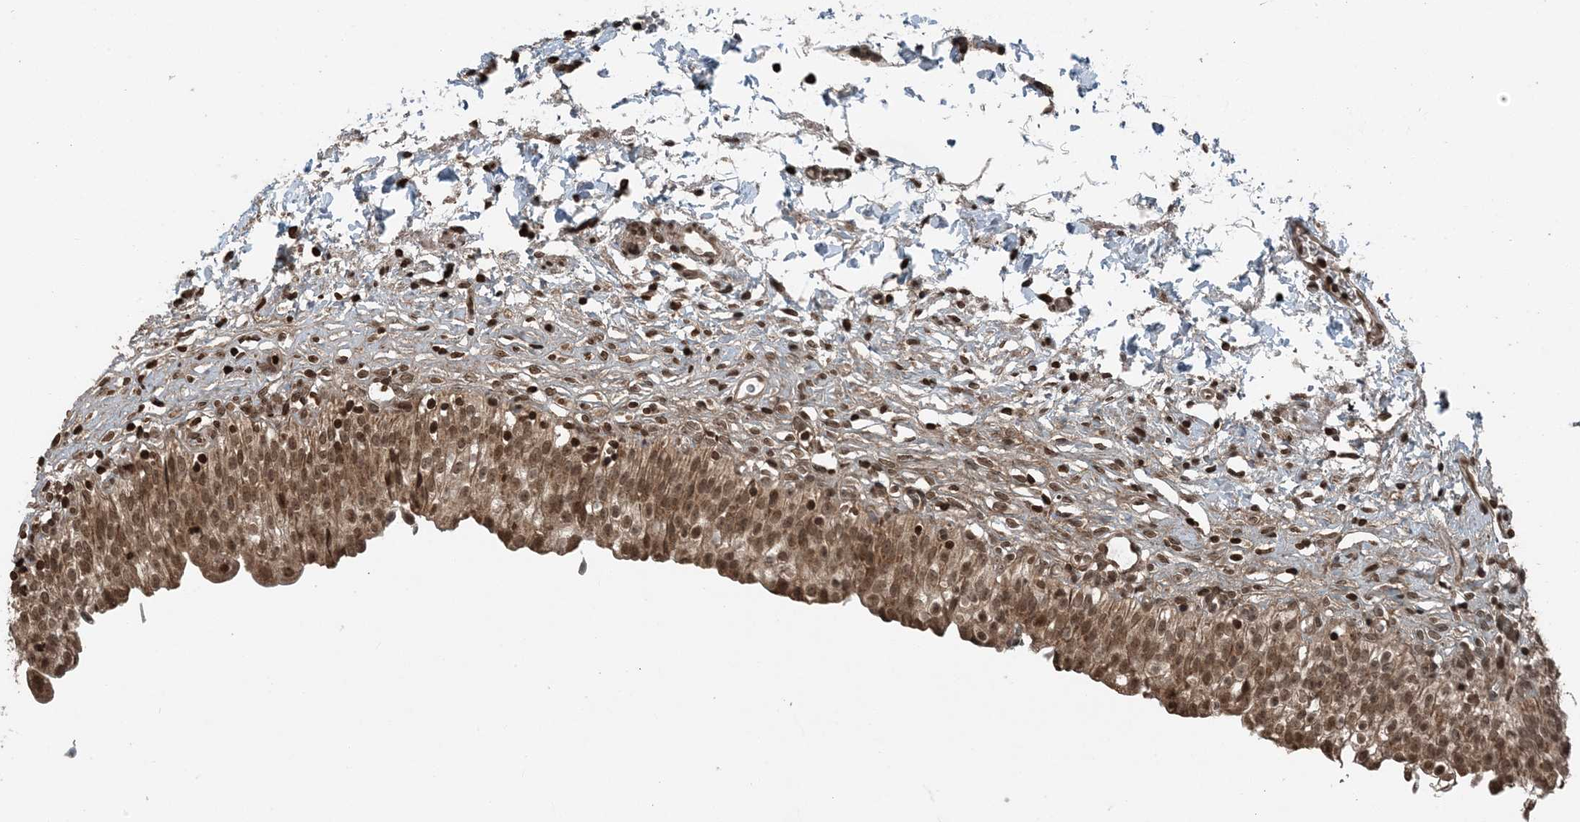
{"staining": {"intensity": "strong", "quantity": ">75%", "location": "cytoplasmic/membranous,nuclear"}, "tissue": "urinary bladder", "cell_type": "Urothelial cells", "image_type": "normal", "snomed": [{"axis": "morphology", "description": "Normal tissue, NOS"}, {"axis": "topography", "description": "Urinary bladder"}], "caption": "Protein positivity by immunohistochemistry (IHC) exhibits strong cytoplasmic/membranous,nuclear expression in about >75% of urothelial cells in normal urinary bladder.", "gene": "ZFAND2B", "patient": {"sex": "male", "age": 55}}